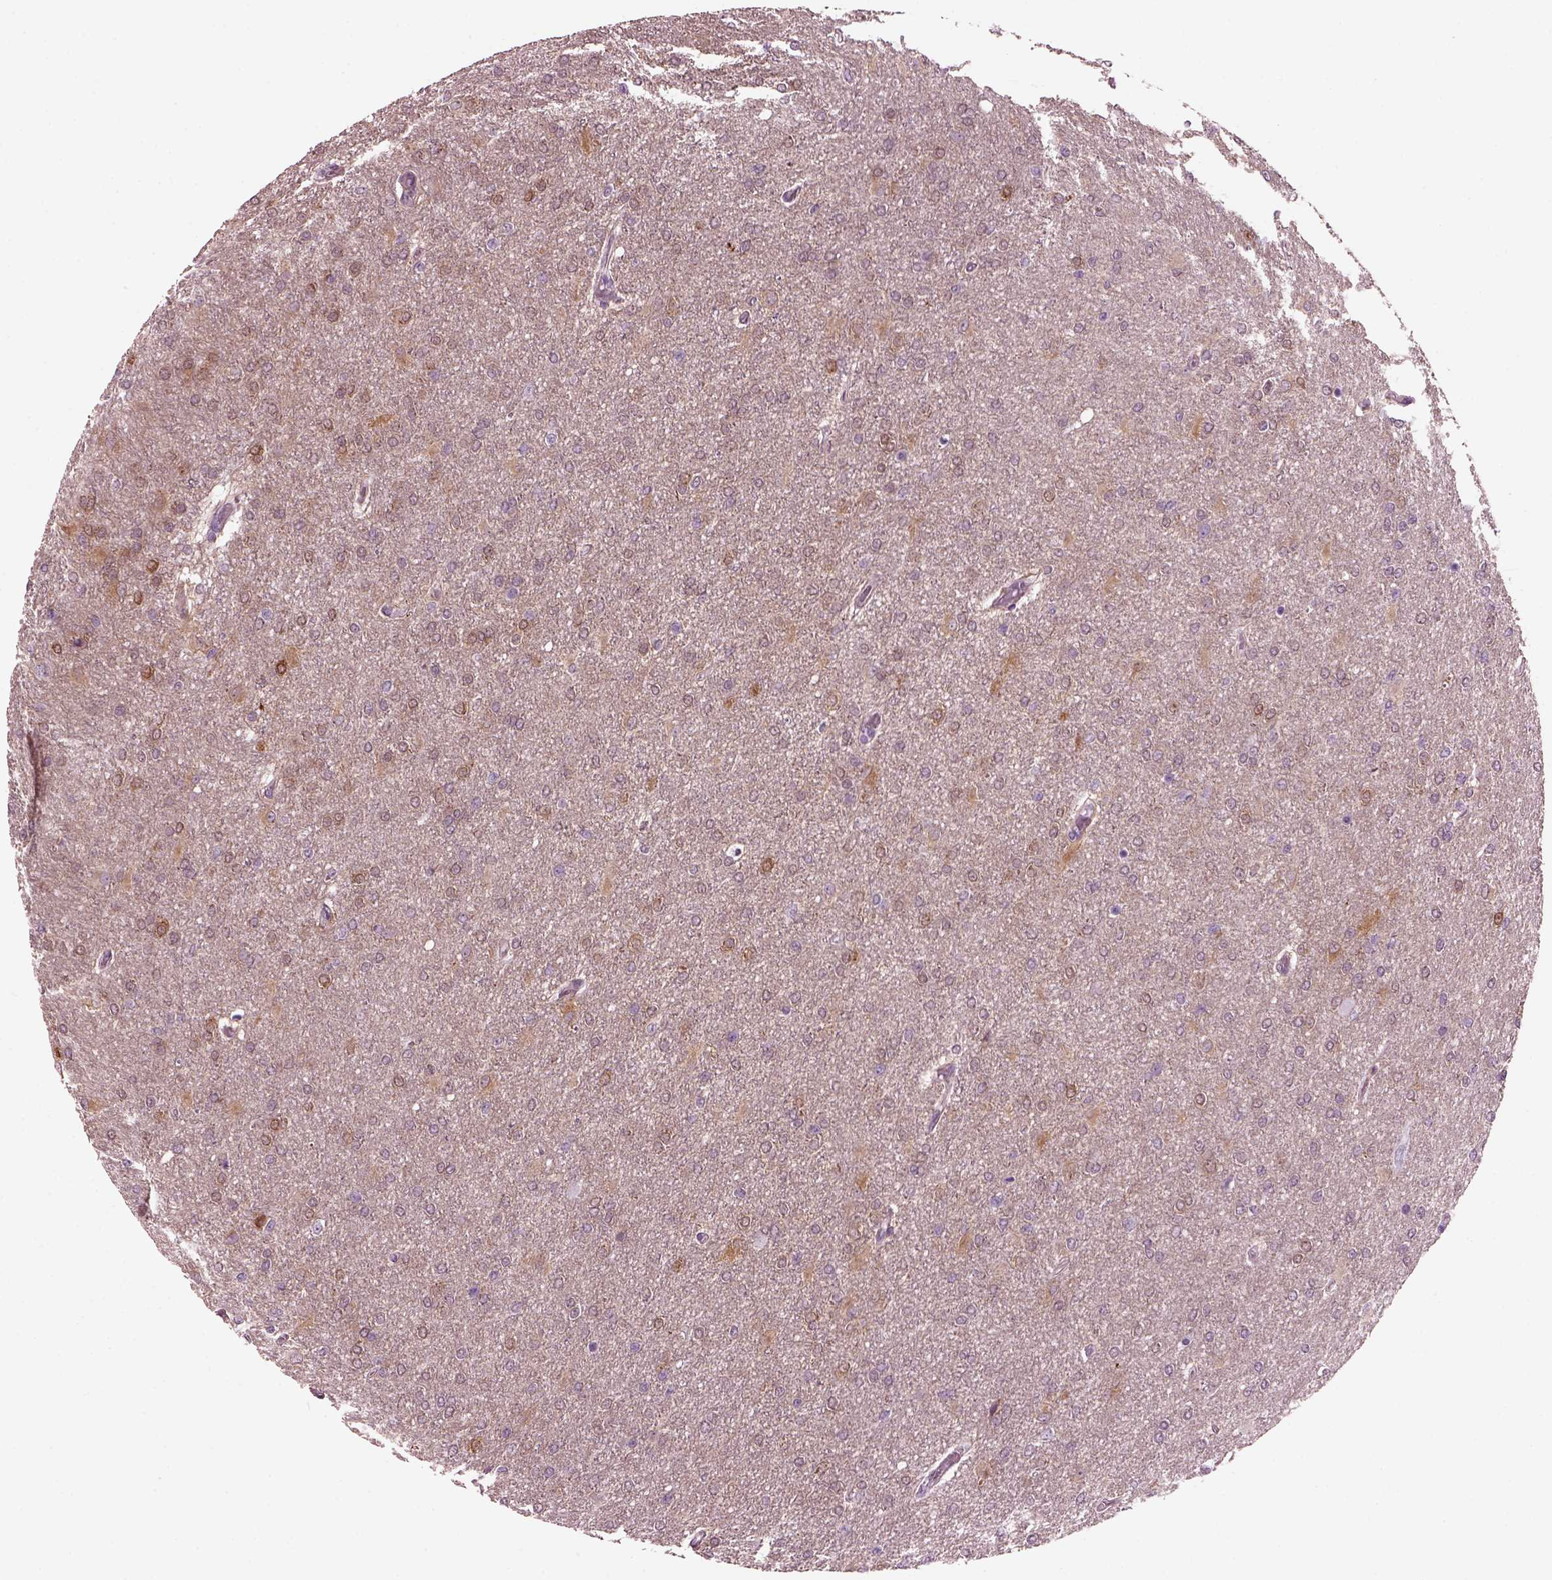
{"staining": {"intensity": "weak", "quantity": "<25%", "location": "cytoplasmic/membranous"}, "tissue": "glioma", "cell_type": "Tumor cells", "image_type": "cancer", "snomed": [{"axis": "morphology", "description": "Glioma, malignant, High grade"}, {"axis": "topography", "description": "Cerebral cortex"}], "caption": "A histopathology image of human glioma is negative for staining in tumor cells. (Immunohistochemistry, brightfield microscopy, high magnification).", "gene": "GDF11", "patient": {"sex": "male", "age": 70}}